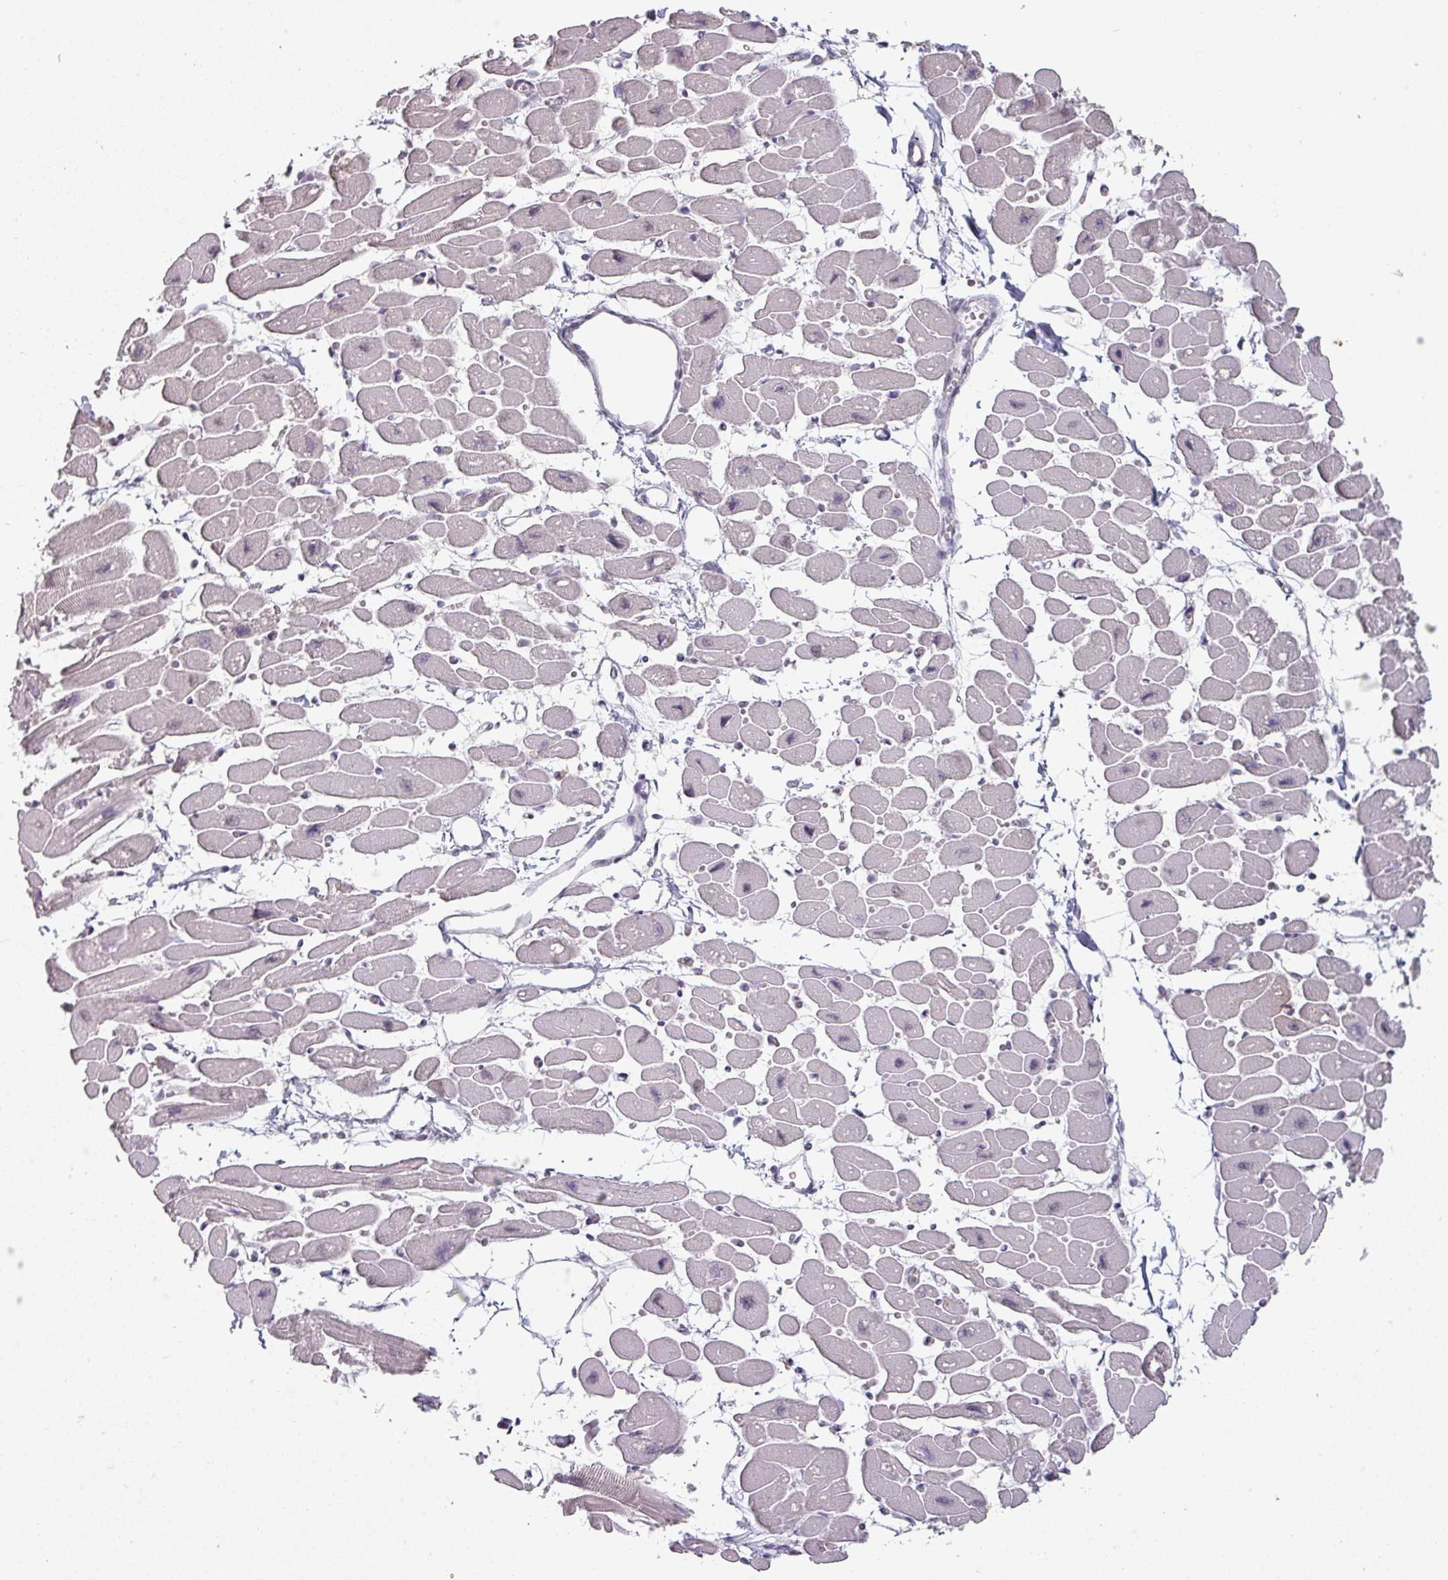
{"staining": {"intensity": "negative", "quantity": "none", "location": "none"}, "tissue": "heart muscle", "cell_type": "Cardiomyocytes", "image_type": "normal", "snomed": [{"axis": "morphology", "description": "Normal tissue, NOS"}, {"axis": "topography", "description": "Heart"}], "caption": "IHC photomicrograph of benign heart muscle stained for a protein (brown), which reveals no positivity in cardiomyocytes. (DAB immunohistochemistry with hematoxylin counter stain).", "gene": "SPRR1A", "patient": {"sex": "female", "age": 54}}